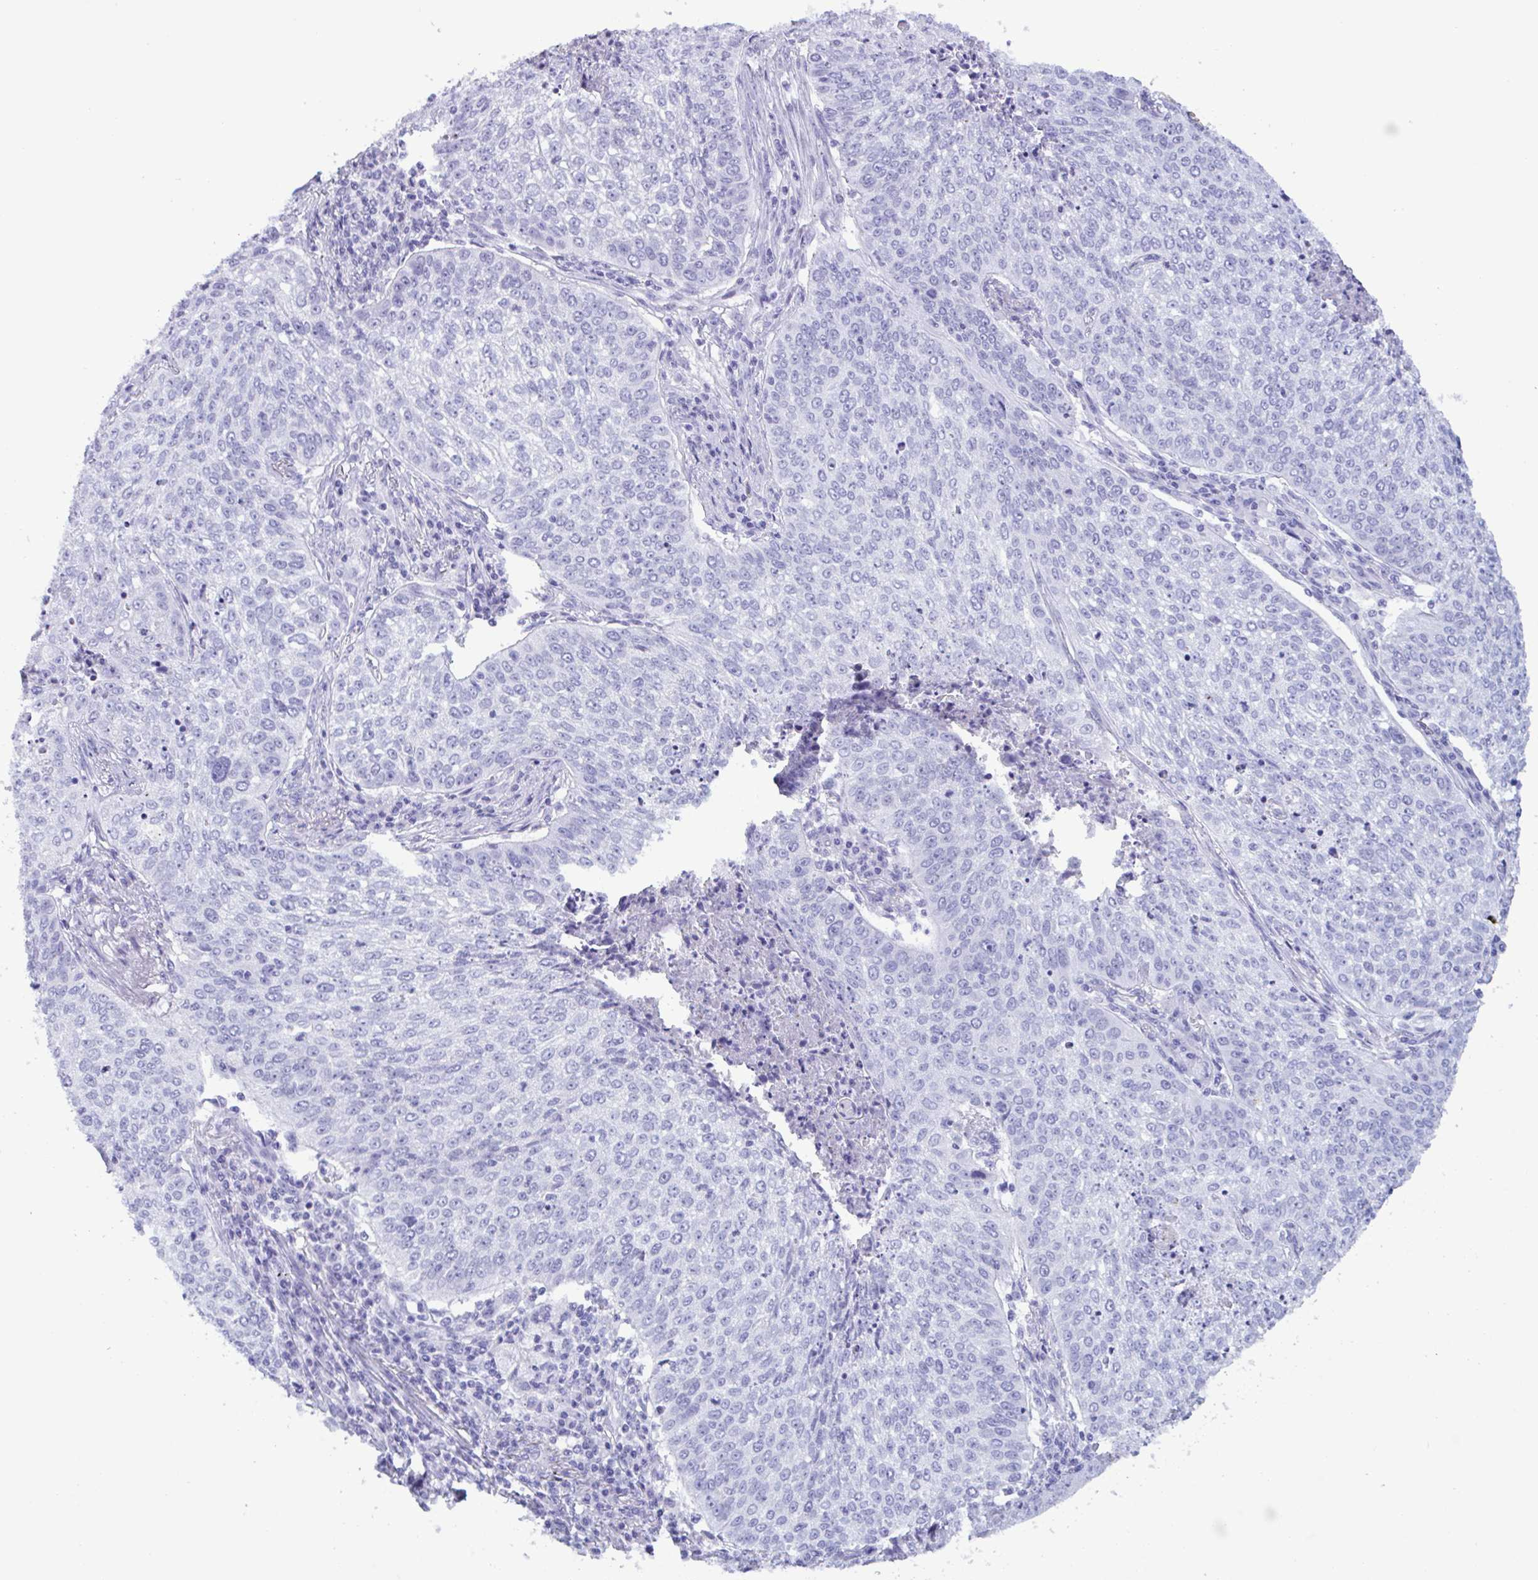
{"staining": {"intensity": "negative", "quantity": "none", "location": "none"}, "tissue": "lung cancer", "cell_type": "Tumor cells", "image_type": "cancer", "snomed": [{"axis": "morphology", "description": "Squamous cell carcinoma, NOS"}, {"axis": "topography", "description": "Lung"}], "caption": "Tumor cells are negative for brown protein staining in lung cancer.", "gene": "MRGPRG", "patient": {"sex": "male", "age": 63}}